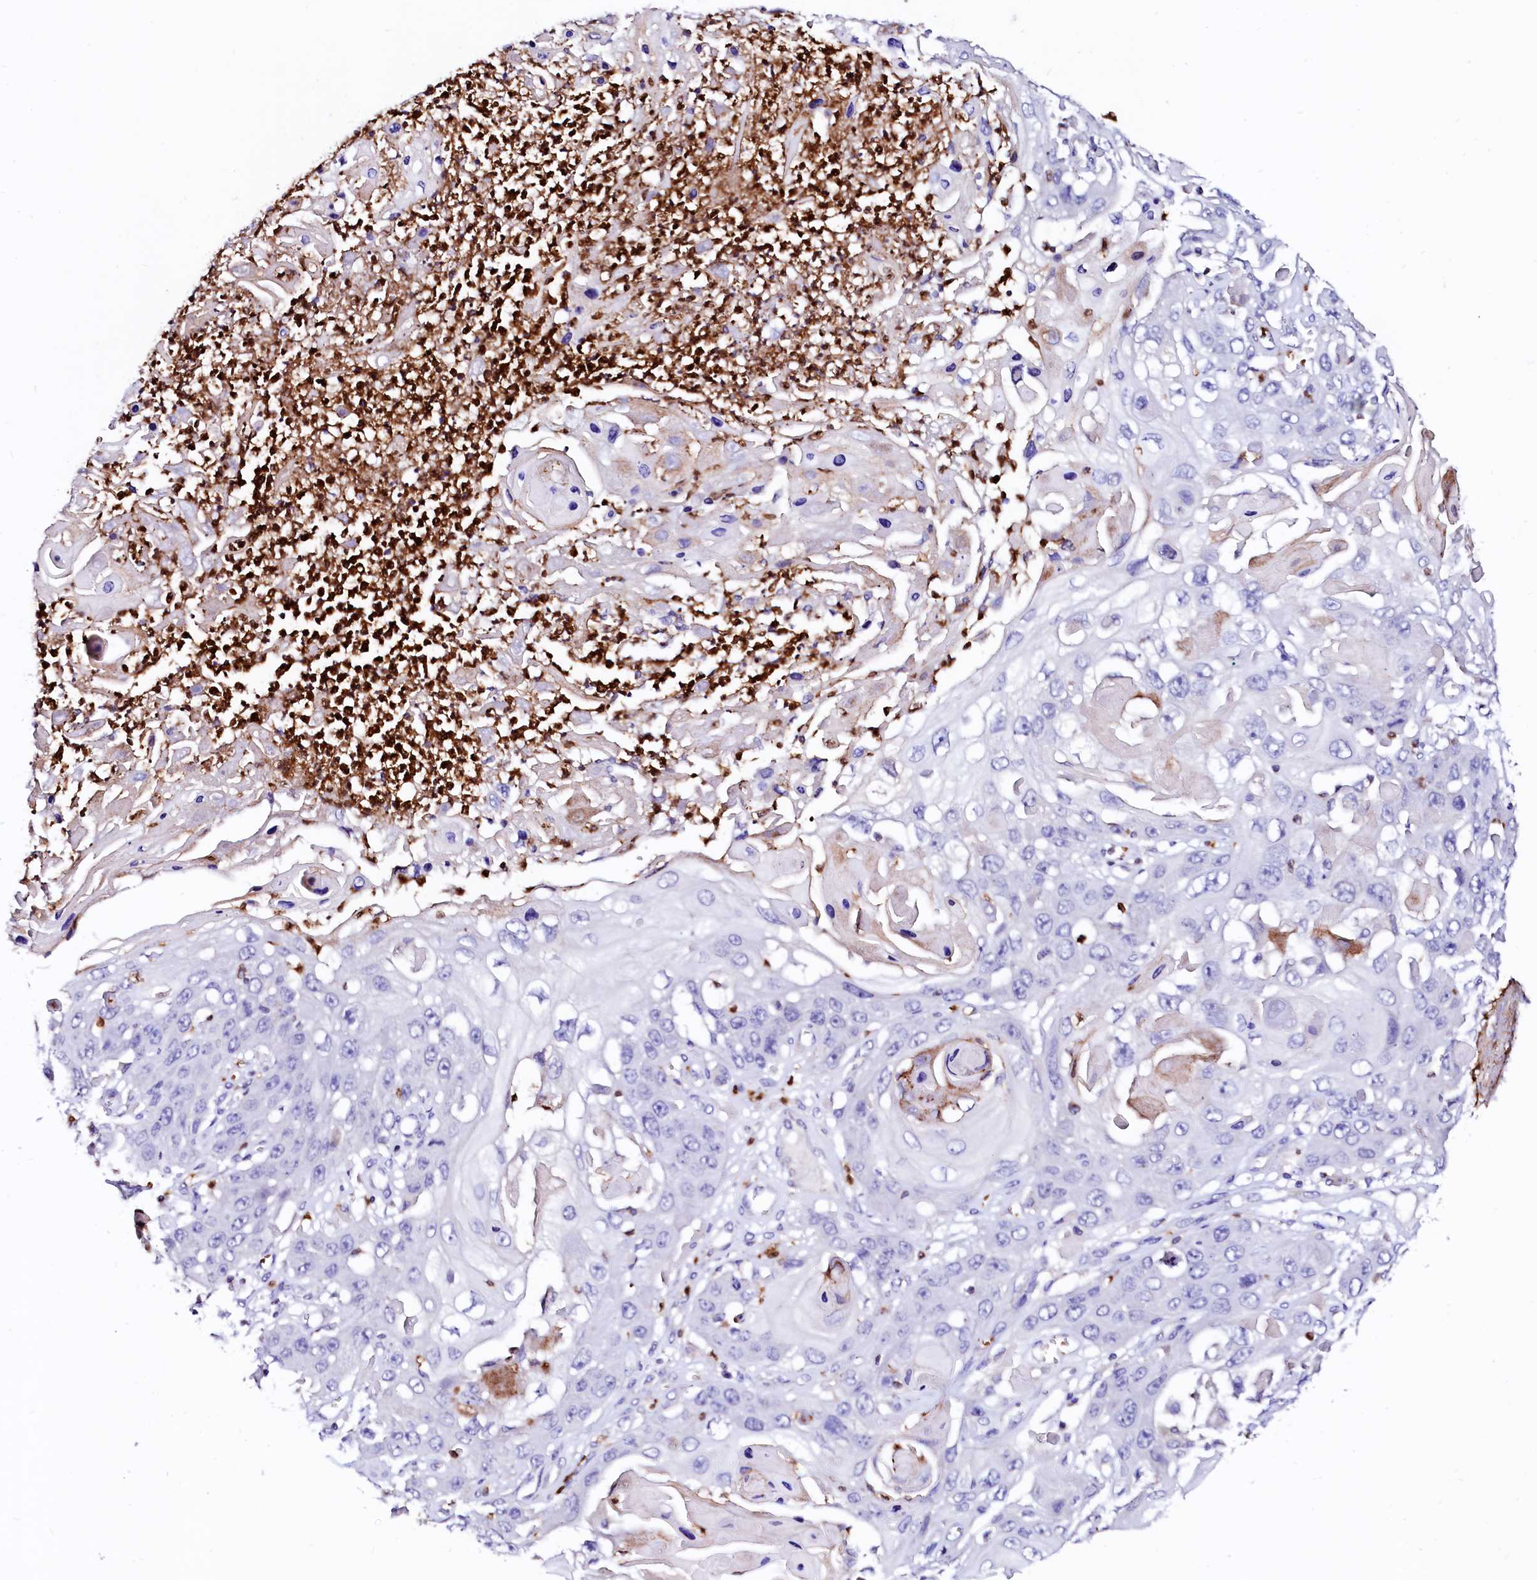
{"staining": {"intensity": "negative", "quantity": "none", "location": "none"}, "tissue": "skin cancer", "cell_type": "Tumor cells", "image_type": "cancer", "snomed": [{"axis": "morphology", "description": "Squamous cell carcinoma, NOS"}, {"axis": "topography", "description": "Skin"}], "caption": "IHC photomicrograph of neoplastic tissue: human skin cancer (squamous cell carcinoma) stained with DAB exhibits no significant protein expression in tumor cells. (DAB (3,3'-diaminobenzidine) immunohistochemistry, high magnification).", "gene": "RAB27A", "patient": {"sex": "male", "age": 55}}